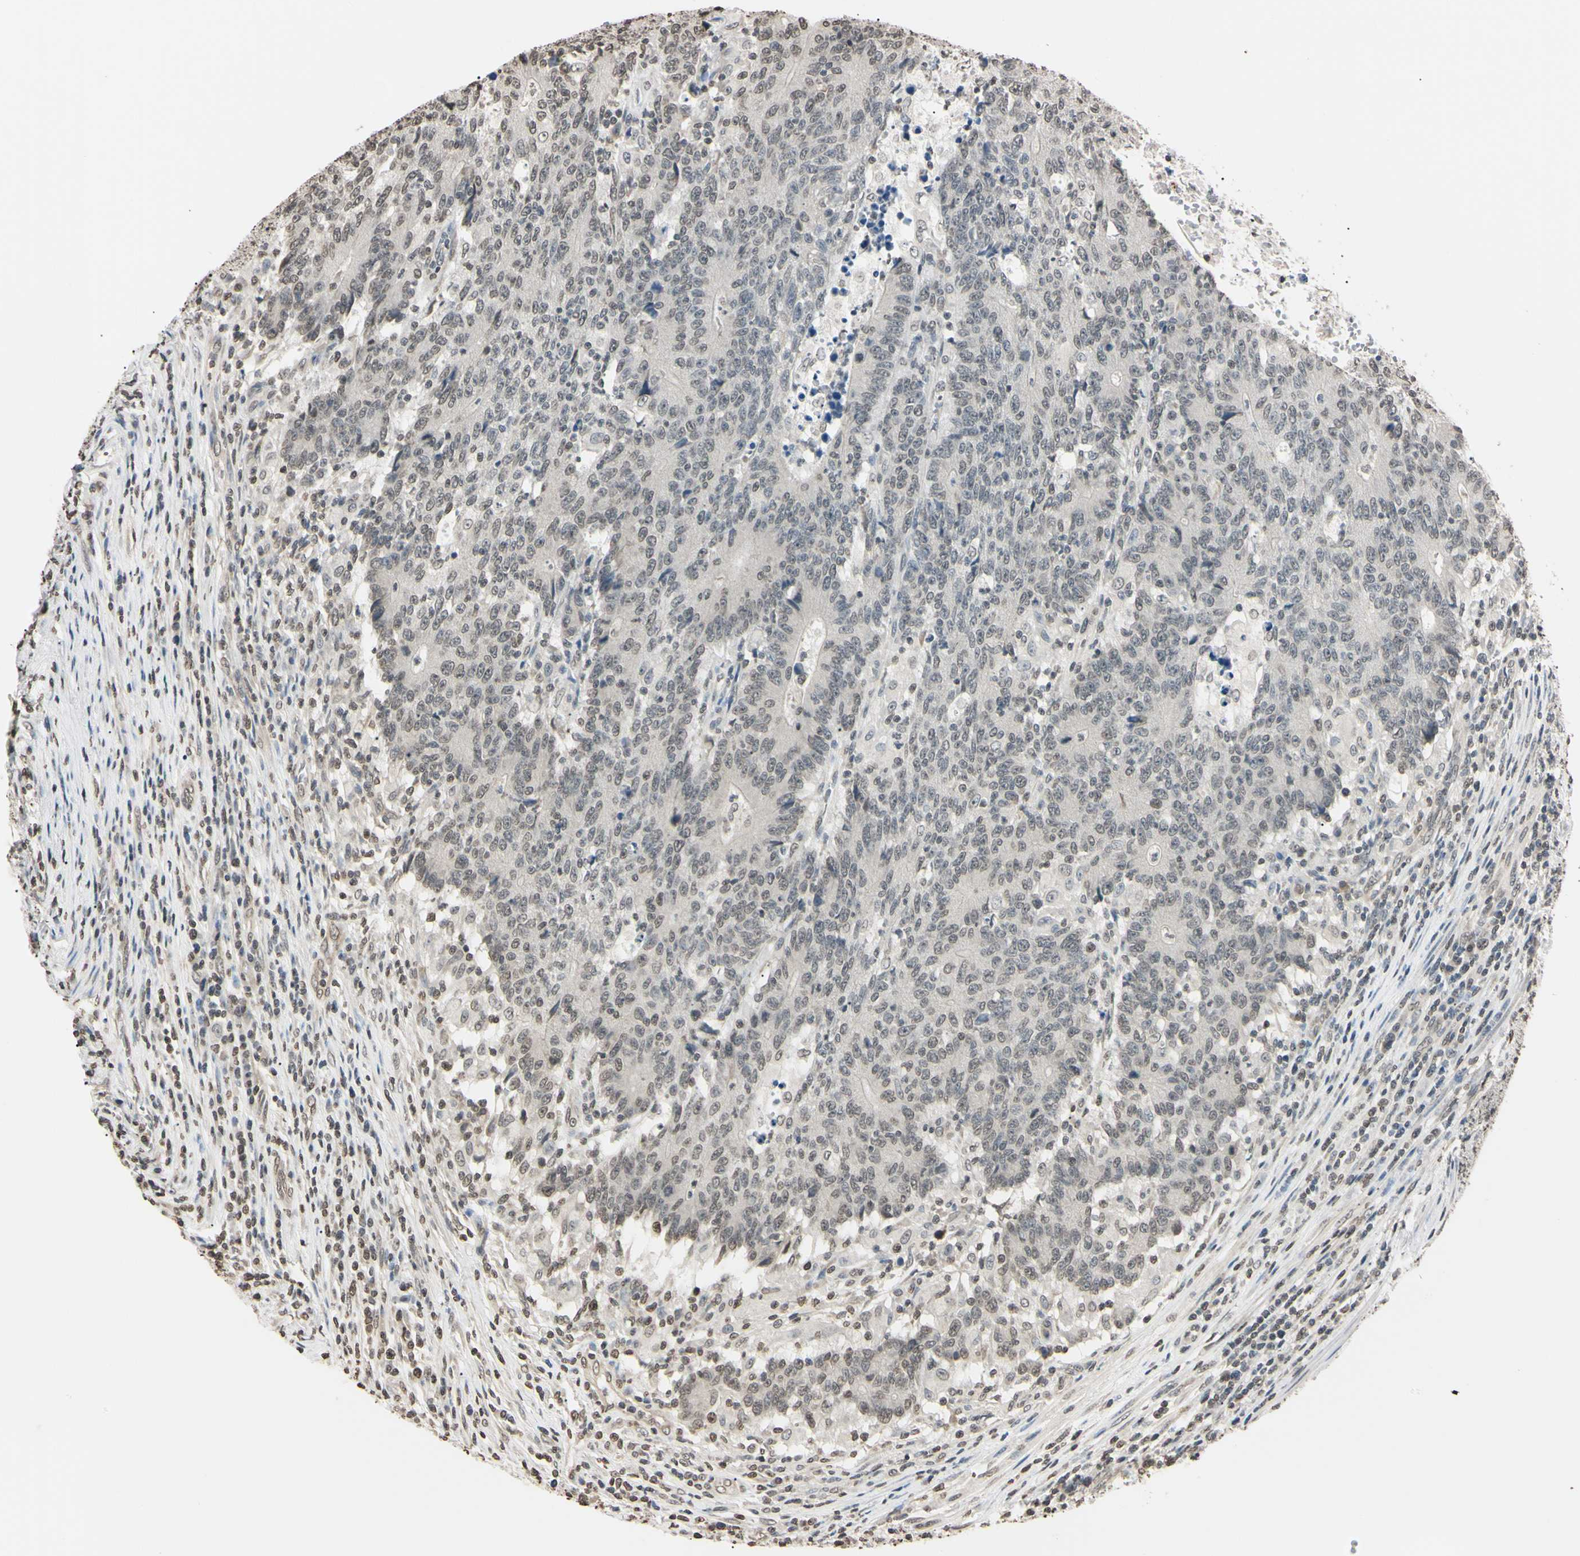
{"staining": {"intensity": "weak", "quantity": "25%-75%", "location": "nuclear"}, "tissue": "colorectal cancer", "cell_type": "Tumor cells", "image_type": "cancer", "snomed": [{"axis": "morphology", "description": "Normal tissue, NOS"}, {"axis": "morphology", "description": "Adenocarcinoma, NOS"}, {"axis": "topography", "description": "Colon"}], "caption": "Colorectal cancer (adenocarcinoma) tissue displays weak nuclear staining in about 25%-75% of tumor cells", "gene": "CDC45", "patient": {"sex": "female", "age": 75}}